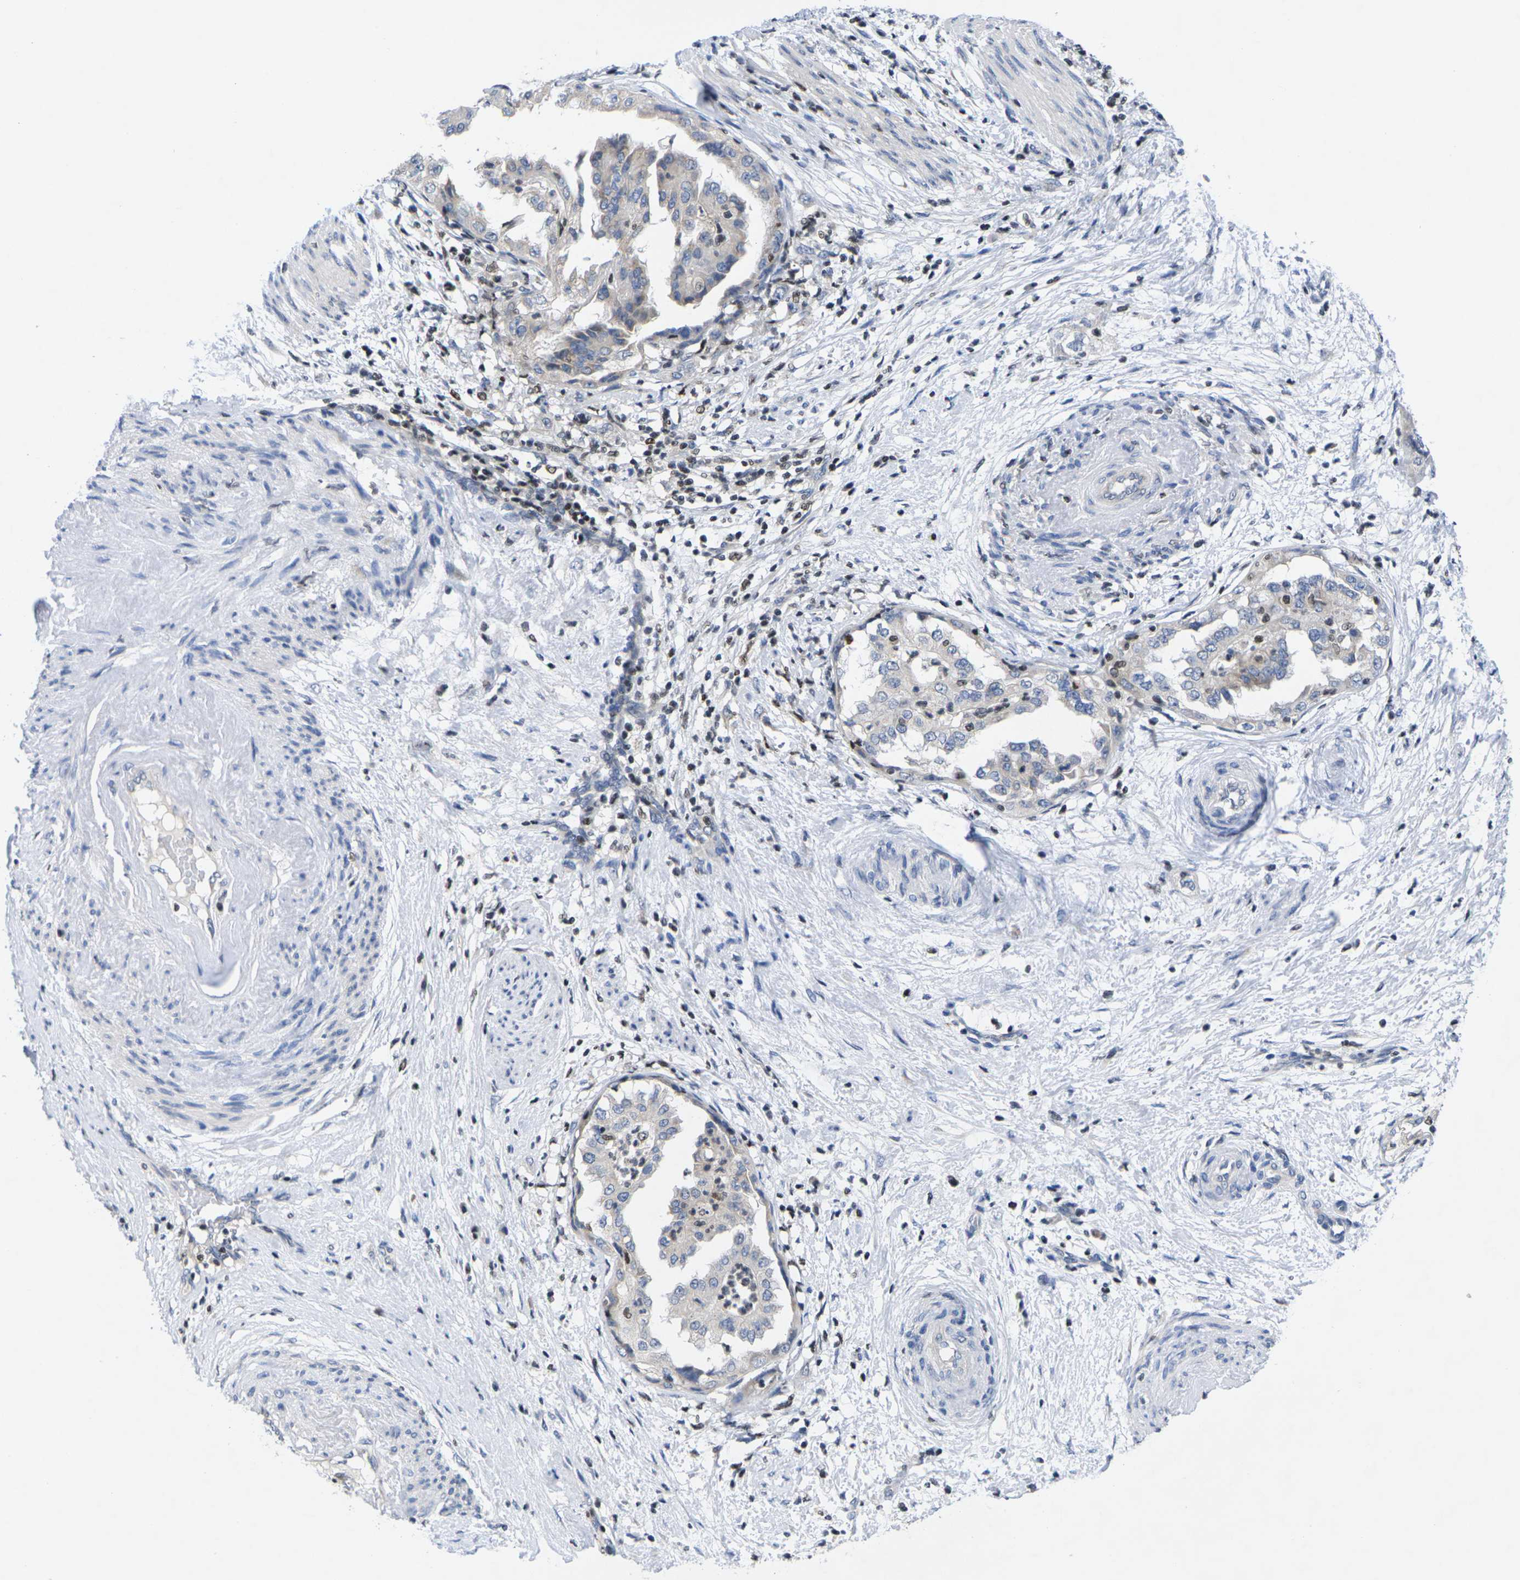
{"staining": {"intensity": "negative", "quantity": "none", "location": "none"}, "tissue": "endometrial cancer", "cell_type": "Tumor cells", "image_type": "cancer", "snomed": [{"axis": "morphology", "description": "Adenocarcinoma, NOS"}, {"axis": "topography", "description": "Endometrium"}], "caption": "A high-resolution micrograph shows immunohistochemistry (IHC) staining of adenocarcinoma (endometrial), which exhibits no significant staining in tumor cells.", "gene": "IKZF1", "patient": {"sex": "female", "age": 85}}